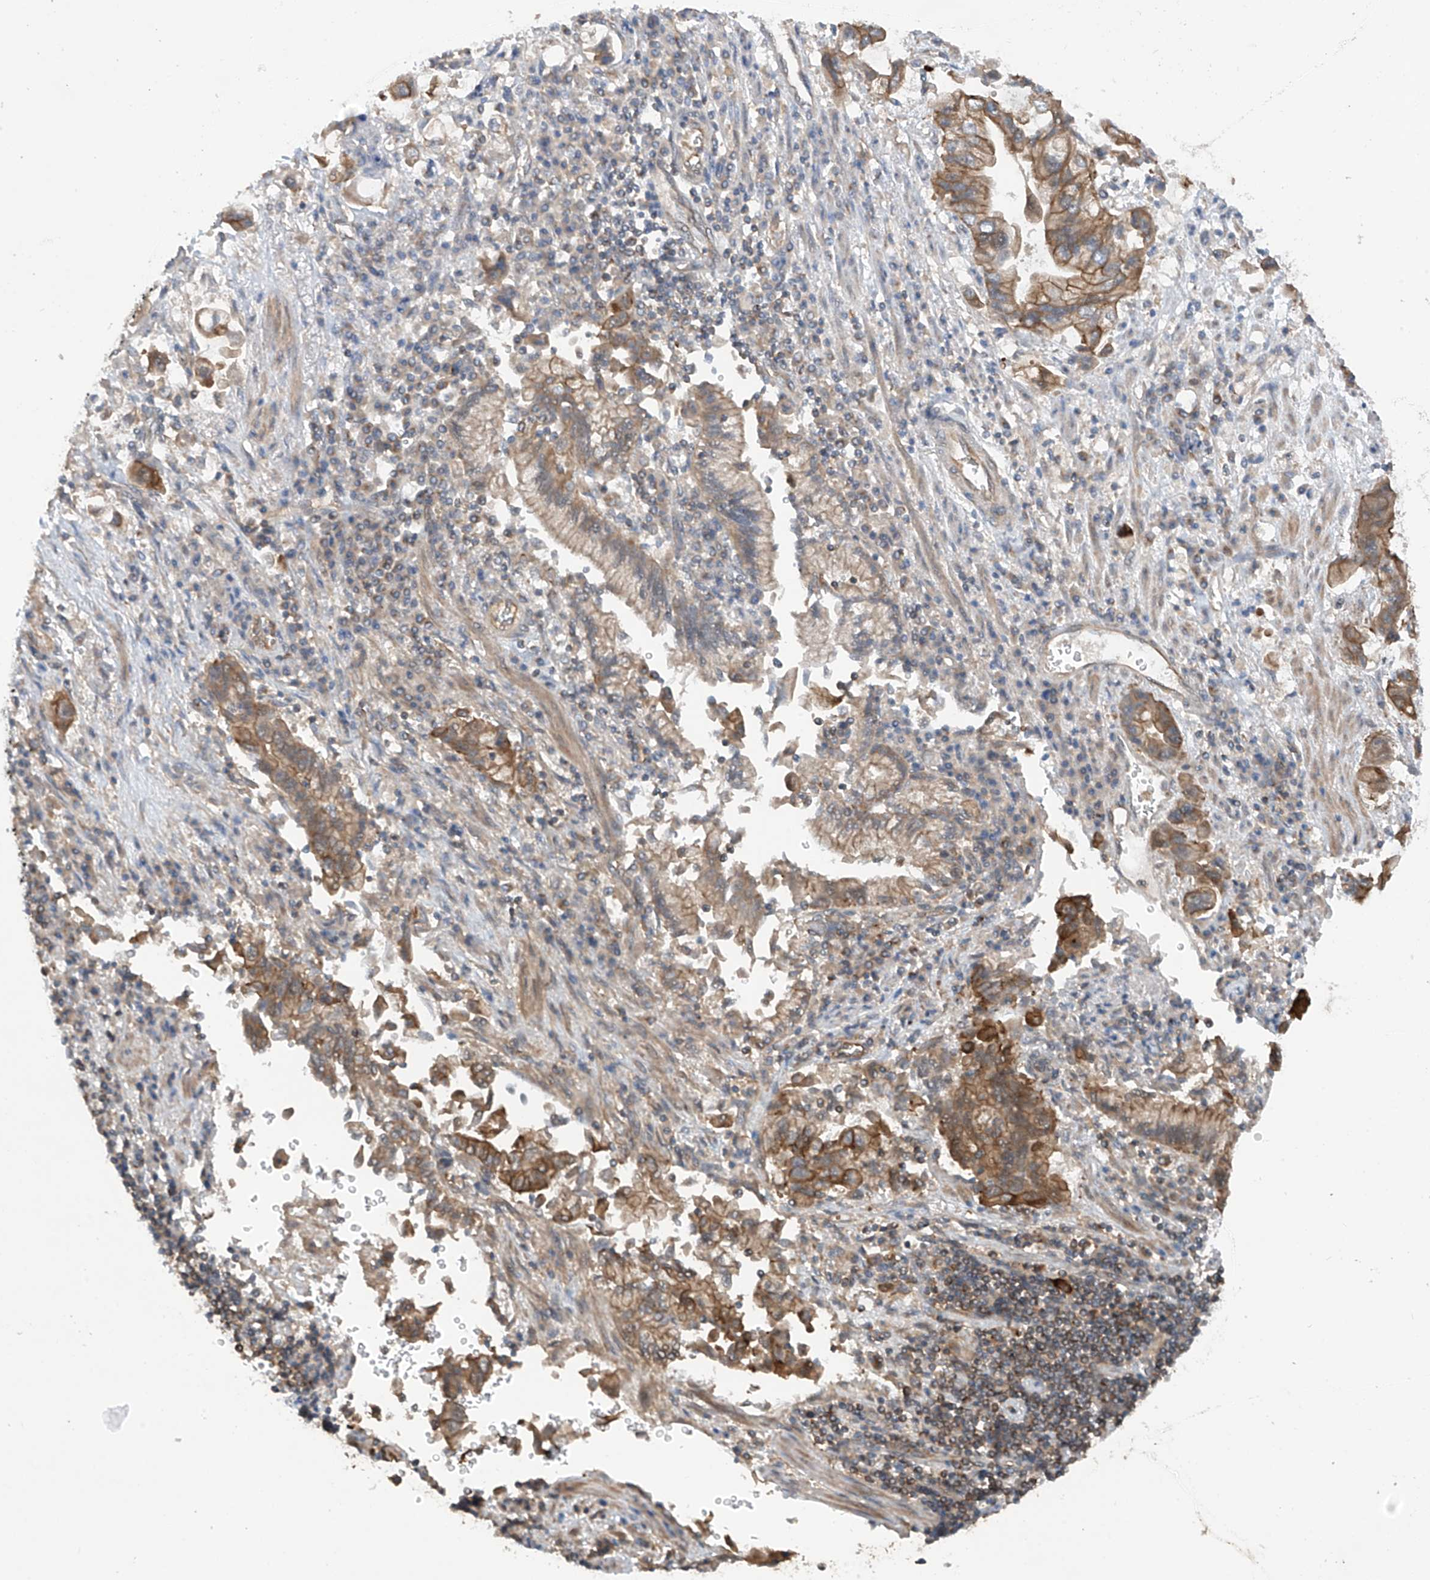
{"staining": {"intensity": "strong", "quantity": "25%-75%", "location": "cytoplasmic/membranous"}, "tissue": "stomach cancer", "cell_type": "Tumor cells", "image_type": "cancer", "snomed": [{"axis": "morphology", "description": "Adenocarcinoma, NOS"}, {"axis": "topography", "description": "Stomach"}], "caption": "Stomach cancer (adenocarcinoma) tissue displays strong cytoplasmic/membranous staining in about 25%-75% of tumor cells Ihc stains the protein in brown and the nuclei are stained blue.", "gene": "RPAIN", "patient": {"sex": "male", "age": 62}}